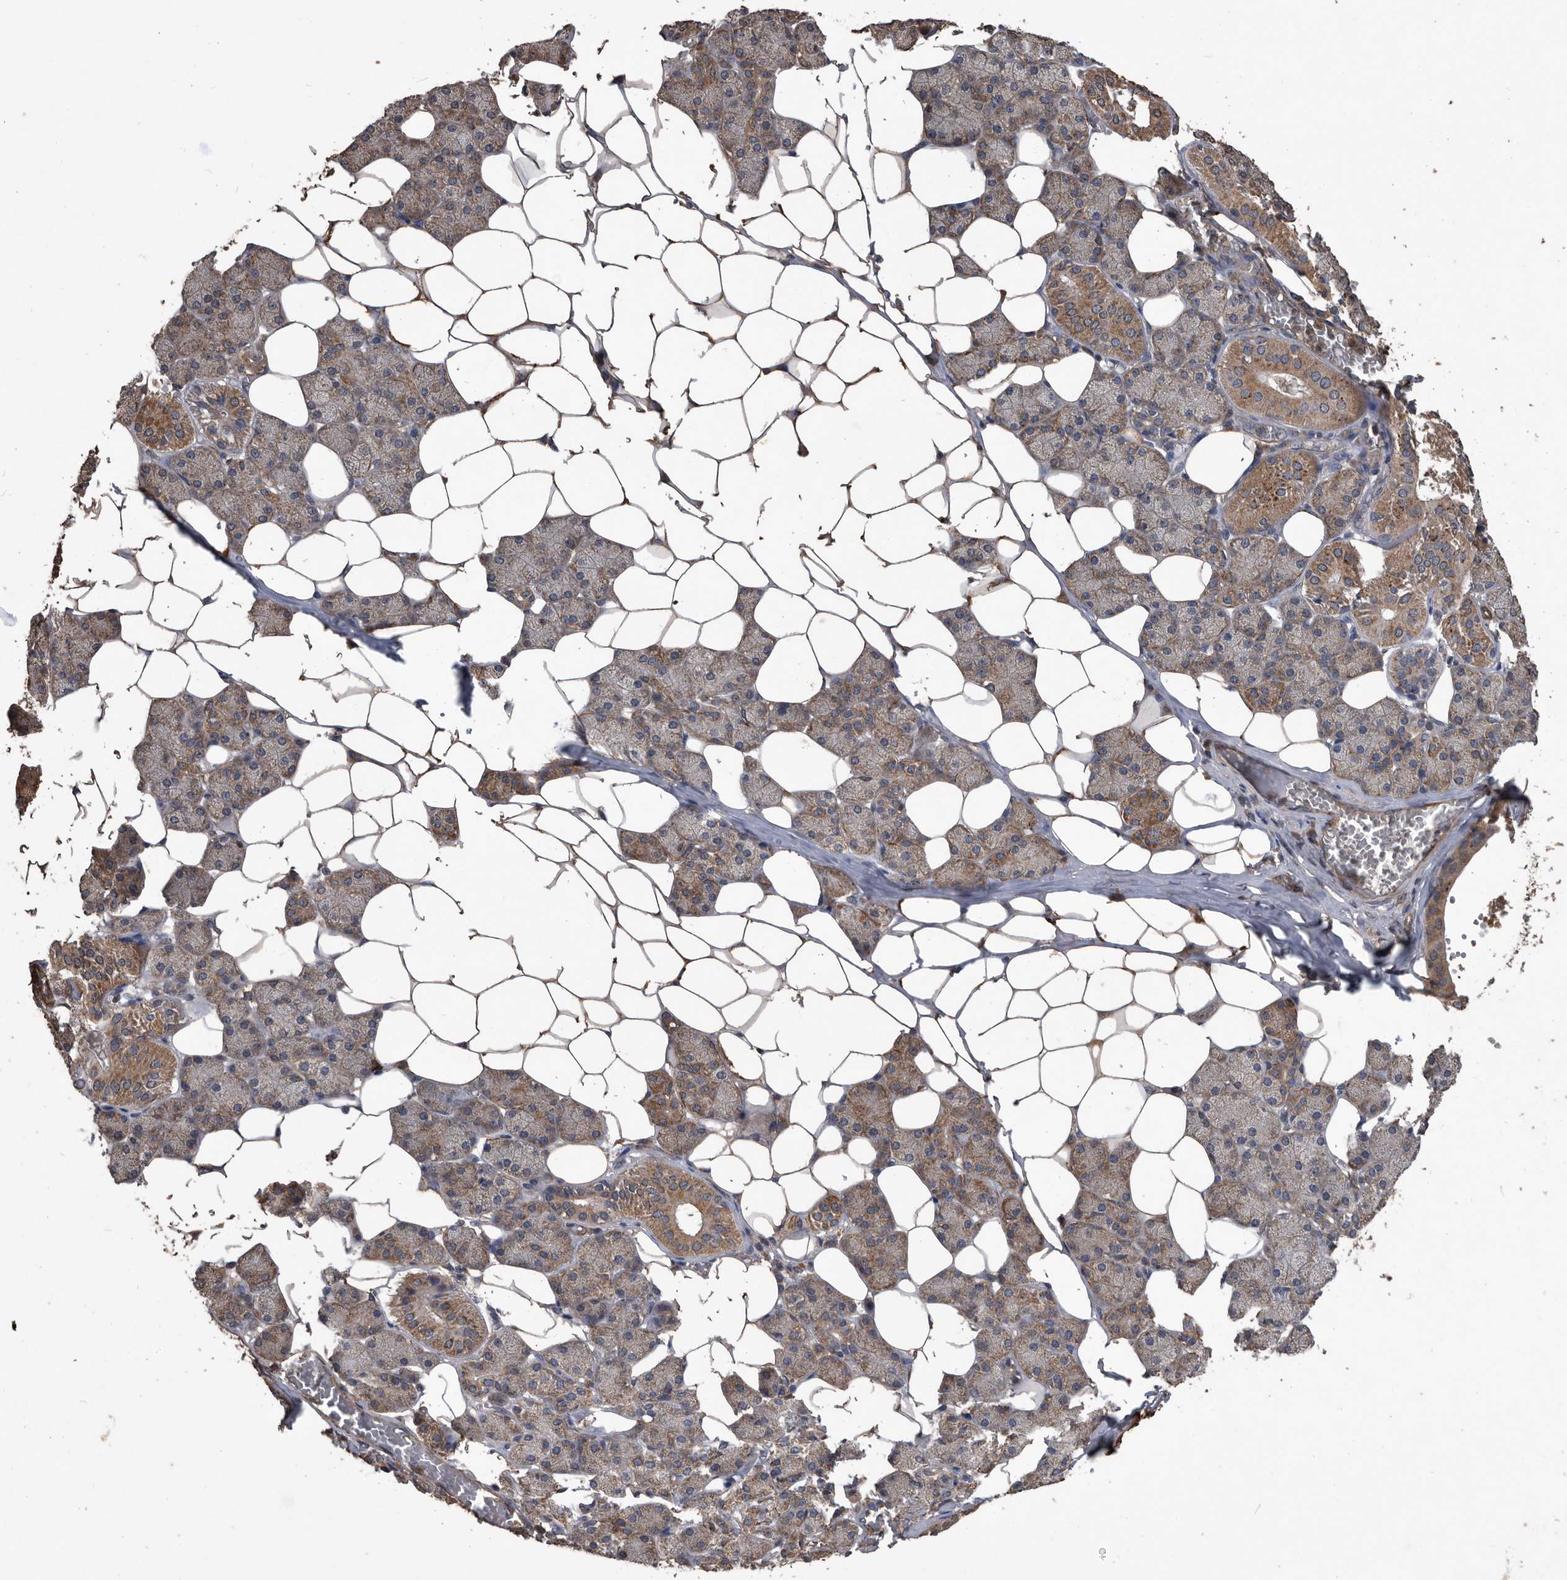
{"staining": {"intensity": "moderate", "quantity": ">75%", "location": "cytoplasmic/membranous"}, "tissue": "salivary gland", "cell_type": "Glandular cells", "image_type": "normal", "snomed": [{"axis": "morphology", "description": "Normal tissue, NOS"}, {"axis": "topography", "description": "Salivary gland"}], "caption": "A photomicrograph of salivary gland stained for a protein shows moderate cytoplasmic/membranous brown staining in glandular cells.", "gene": "NRBP1", "patient": {"sex": "female", "age": 33}}